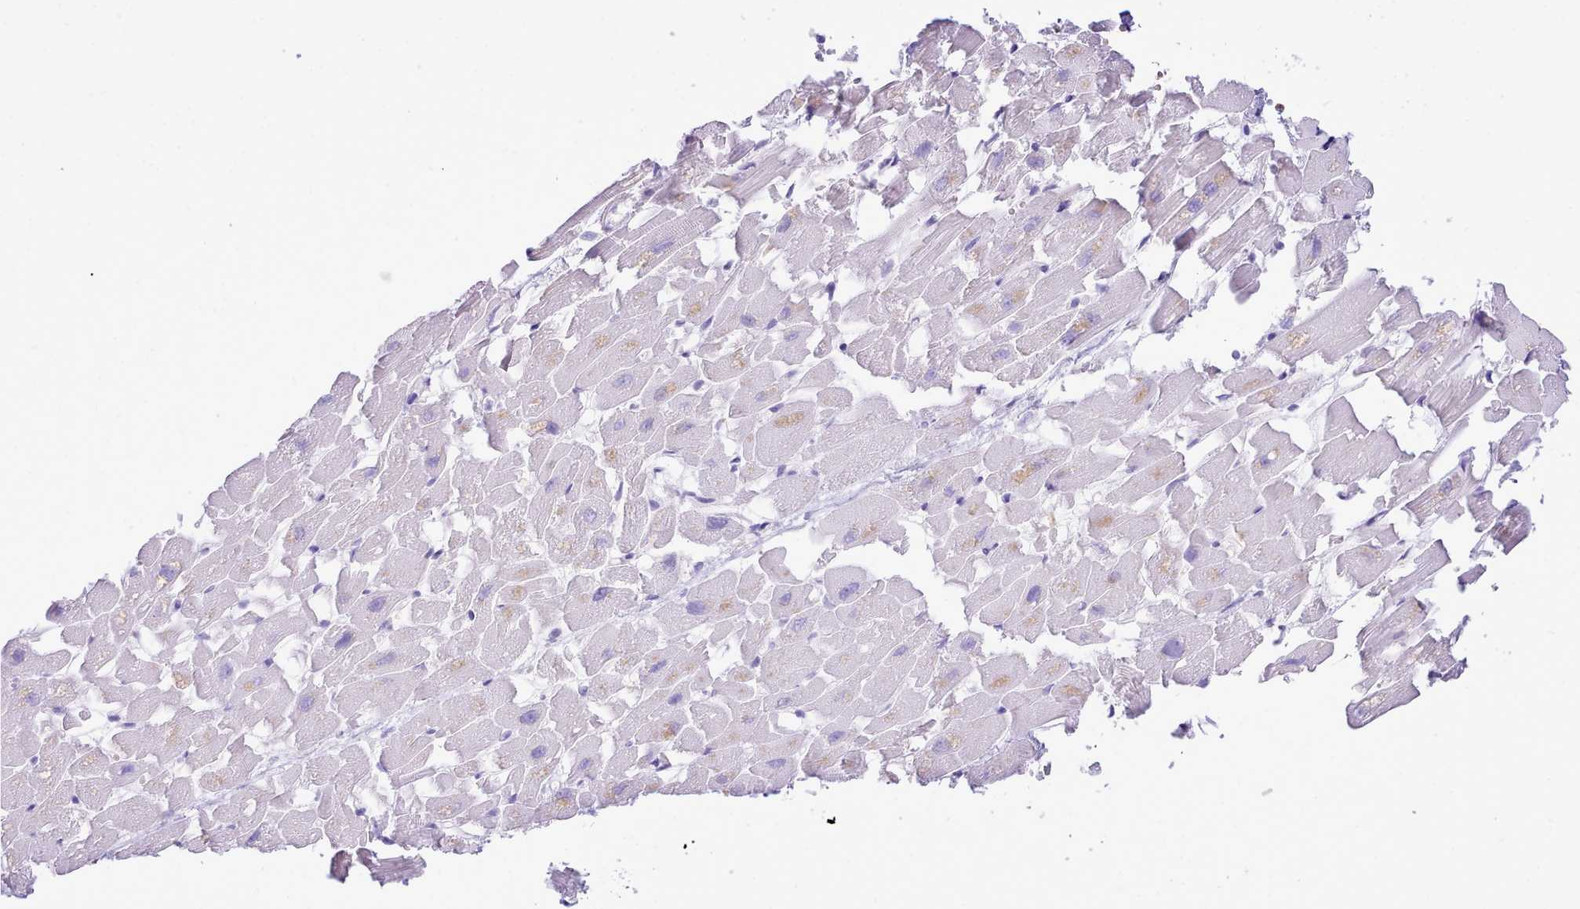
{"staining": {"intensity": "negative", "quantity": "none", "location": "none"}, "tissue": "heart muscle", "cell_type": "Cardiomyocytes", "image_type": "normal", "snomed": [{"axis": "morphology", "description": "Normal tissue, NOS"}, {"axis": "topography", "description": "Heart"}], "caption": "Photomicrograph shows no protein positivity in cardiomyocytes of benign heart muscle. Brightfield microscopy of immunohistochemistry stained with DAB (3,3'-diaminobenzidine) (brown) and hematoxylin (blue), captured at high magnification.", "gene": "LRRC37A2", "patient": {"sex": "female", "age": 64}}